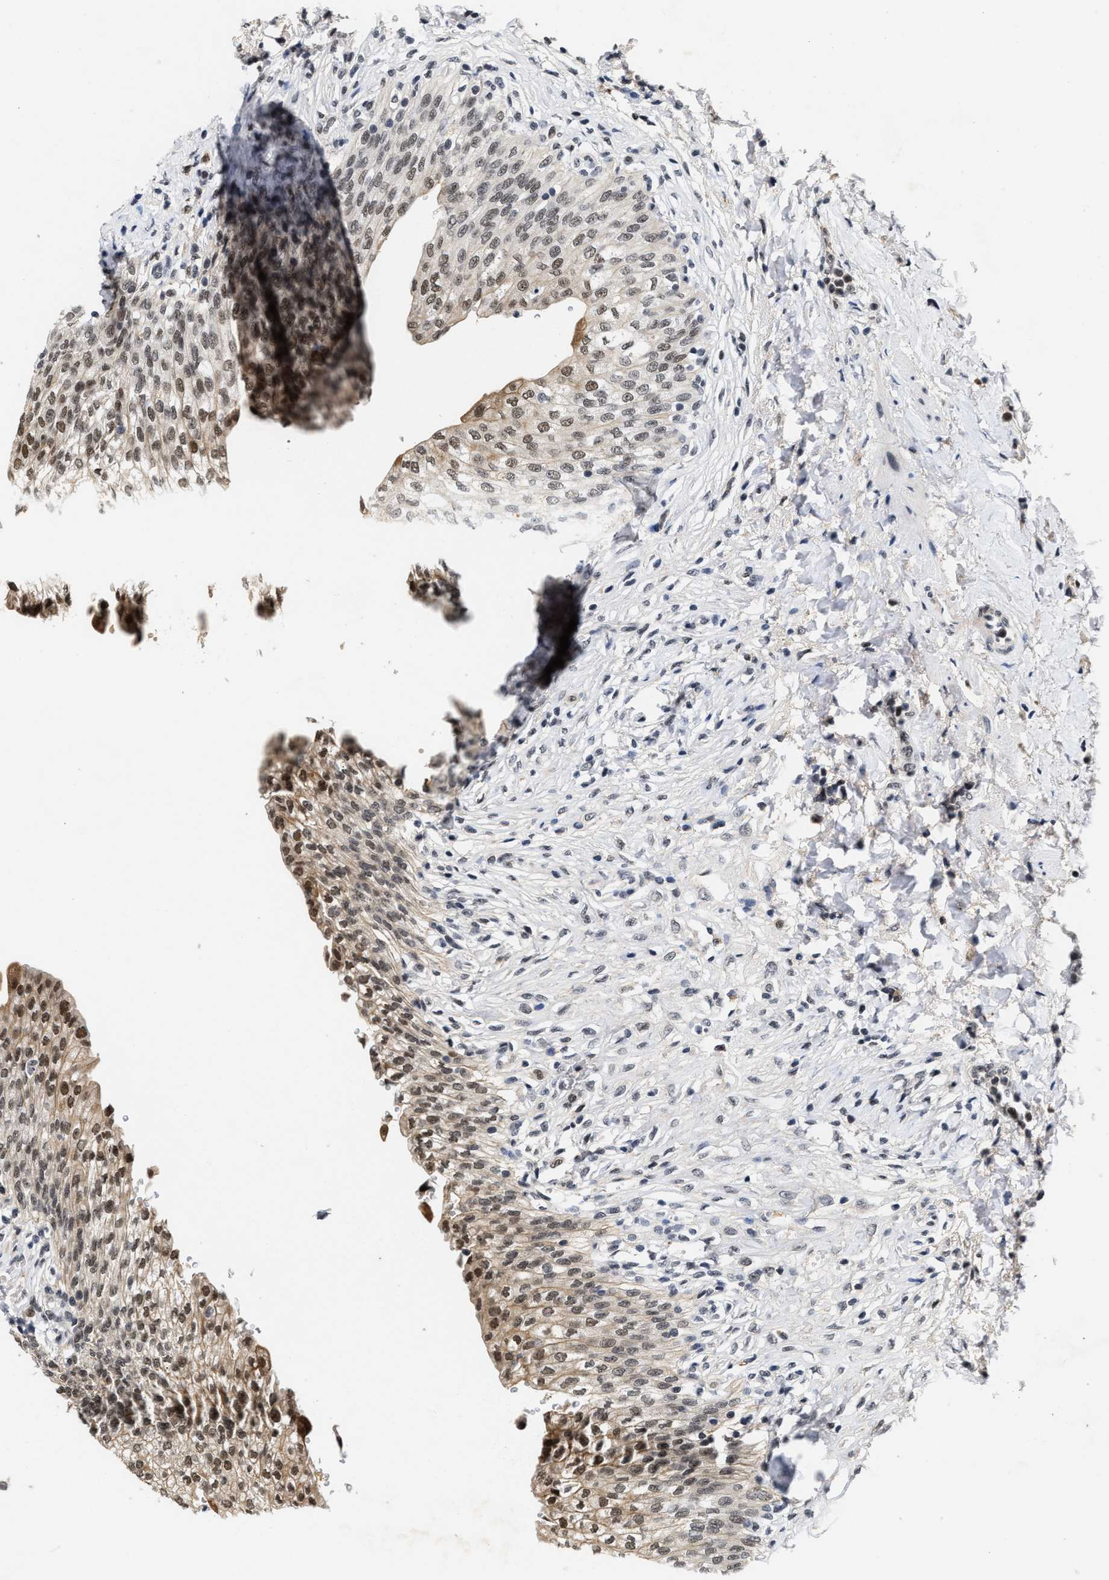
{"staining": {"intensity": "moderate", "quantity": ">75%", "location": "cytoplasmic/membranous,nuclear"}, "tissue": "urinary bladder", "cell_type": "Urothelial cells", "image_type": "normal", "snomed": [{"axis": "morphology", "description": "Urothelial carcinoma, High grade"}, {"axis": "topography", "description": "Urinary bladder"}], "caption": "DAB immunohistochemical staining of benign urinary bladder demonstrates moderate cytoplasmic/membranous,nuclear protein expression in about >75% of urothelial cells.", "gene": "INIP", "patient": {"sex": "male", "age": 46}}